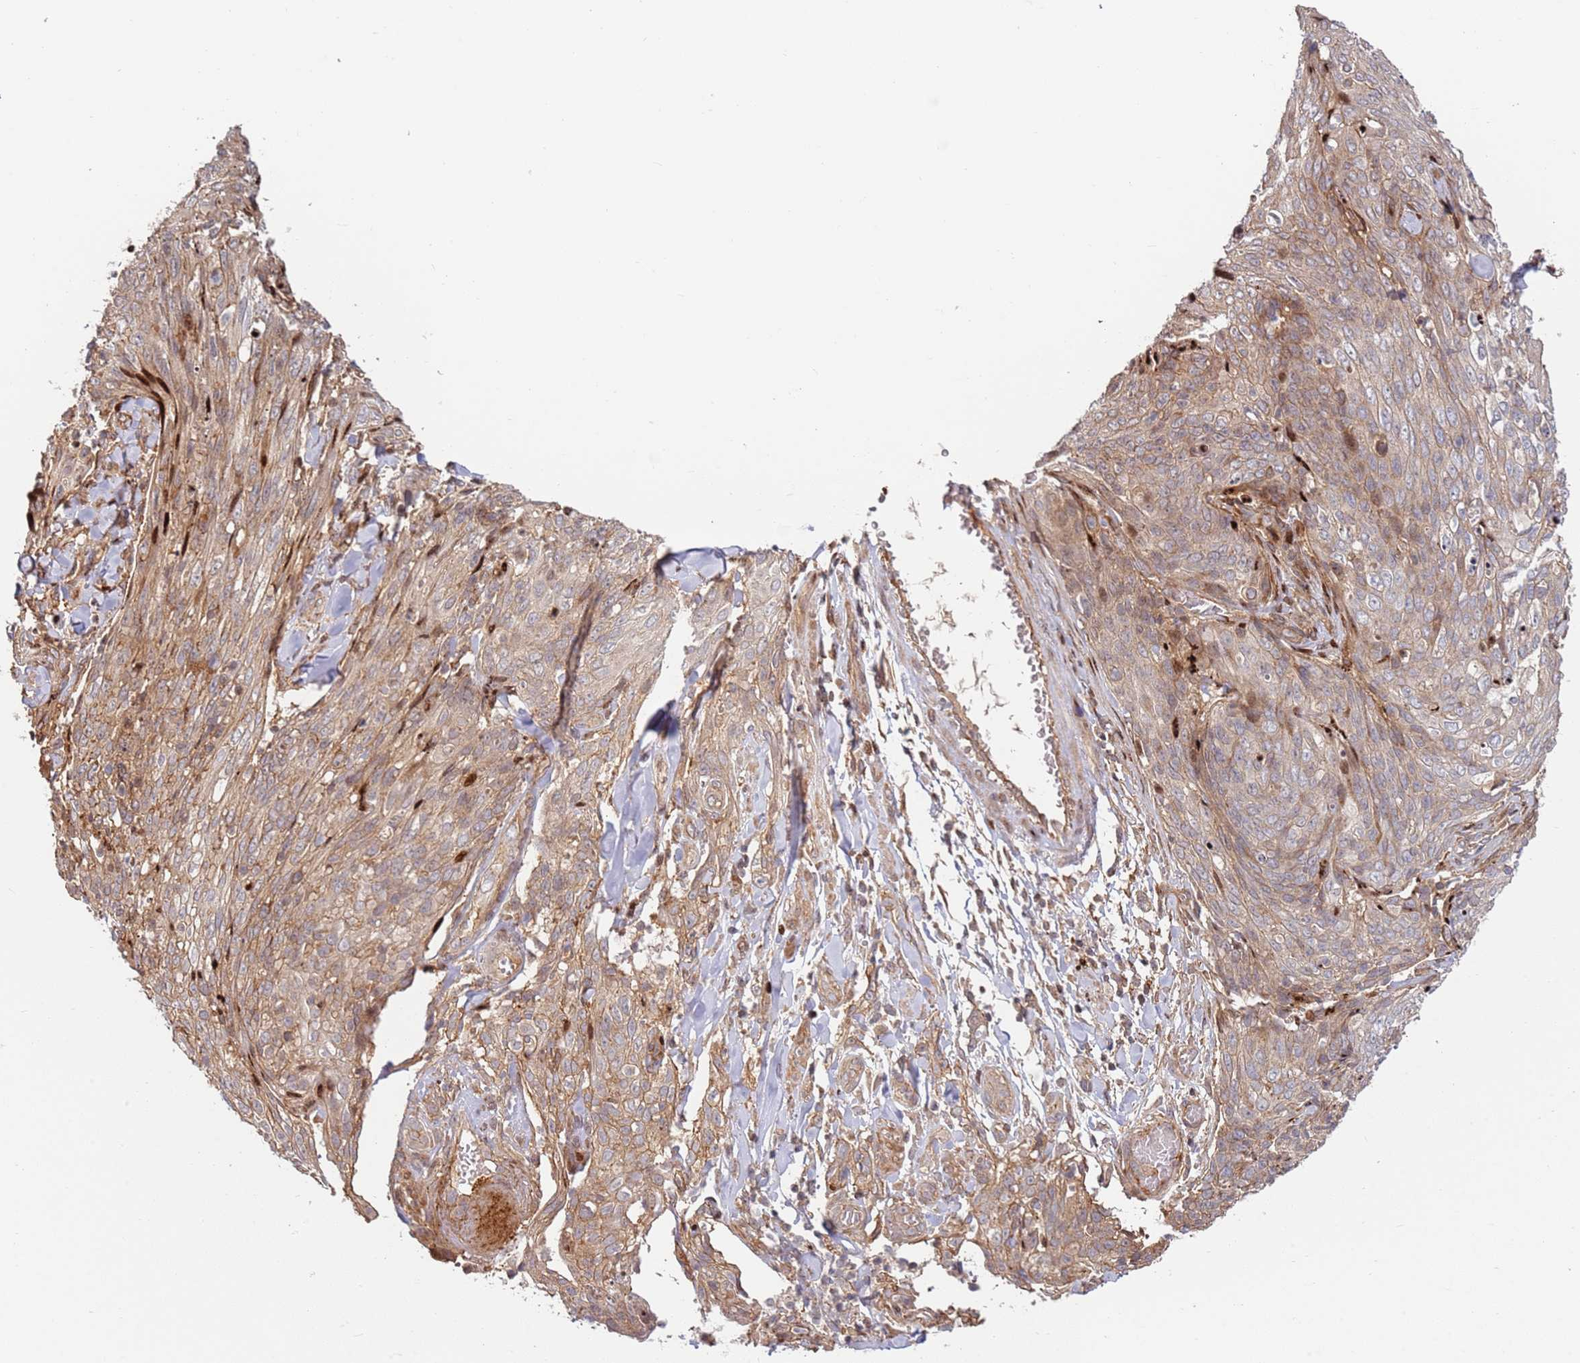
{"staining": {"intensity": "weak", "quantity": "25%-75%", "location": "cytoplasmic/membranous"}, "tissue": "skin cancer", "cell_type": "Tumor cells", "image_type": "cancer", "snomed": [{"axis": "morphology", "description": "Squamous cell carcinoma, NOS"}, {"axis": "topography", "description": "Skin"}, {"axis": "topography", "description": "Vulva"}], "caption": "Immunohistochemistry of human skin cancer (squamous cell carcinoma) reveals low levels of weak cytoplasmic/membranous positivity in approximately 25%-75% of tumor cells. (Brightfield microscopy of DAB IHC at high magnification).", "gene": "TMEM233", "patient": {"sex": "female", "age": 85}}